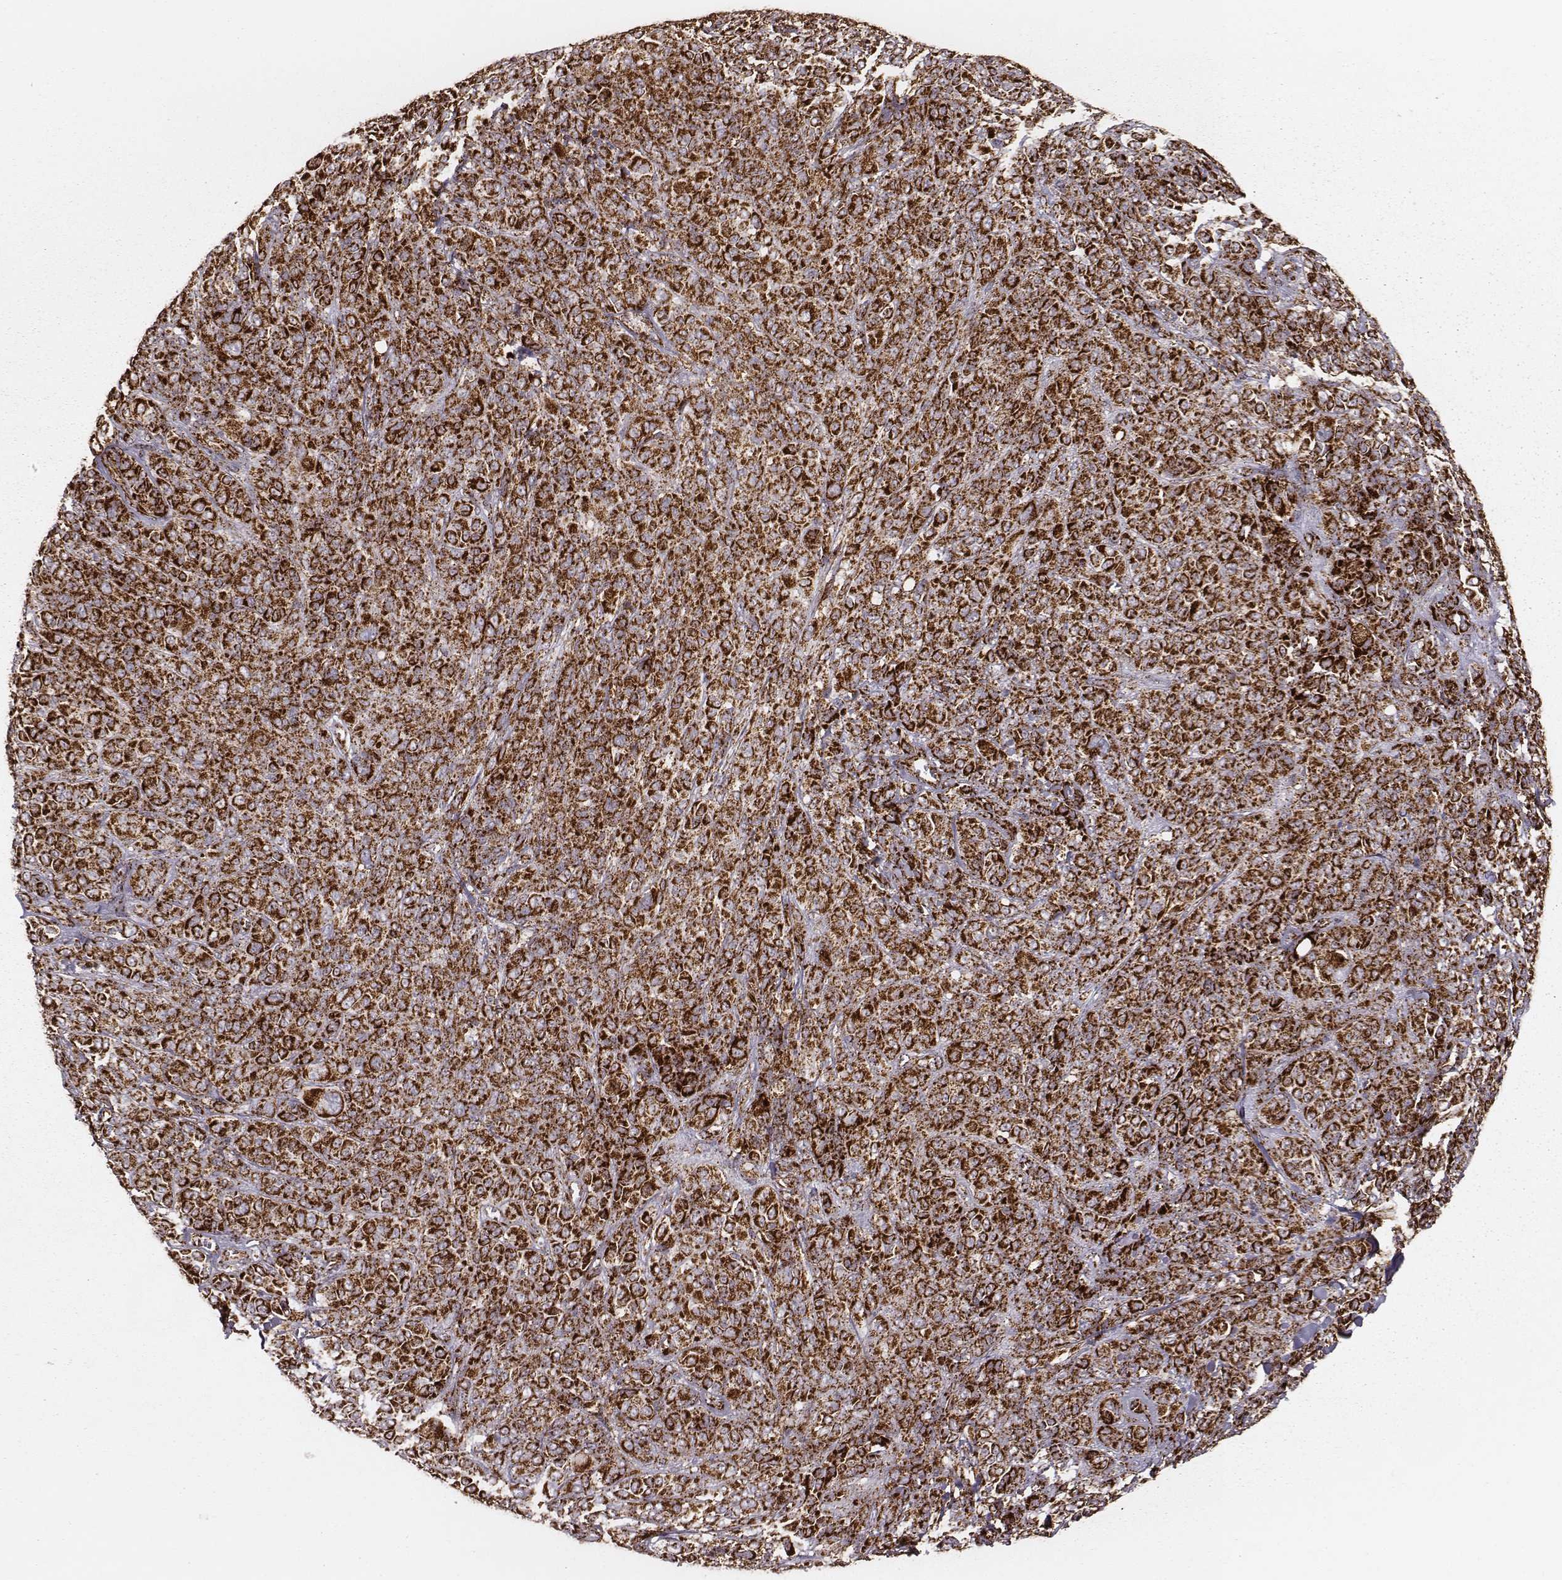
{"staining": {"intensity": "strong", "quantity": ">75%", "location": "cytoplasmic/membranous"}, "tissue": "melanoma", "cell_type": "Tumor cells", "image_type": "cancer", "snomed": [{"axis": "morphology", "description": "Malignant melanoma, NOS"}, {"axis": "topography", "description": "Skin"}], "caption": "The micrograph reveals a brown stain indicating the presence of a protein in the cytoplasmic/membranous of tumor cells in melanoma. The protein is shown in brown color, while the nuclei are stained blue.", "gene": "TUFM", "patient": {"sex": "female", "age": 87}}